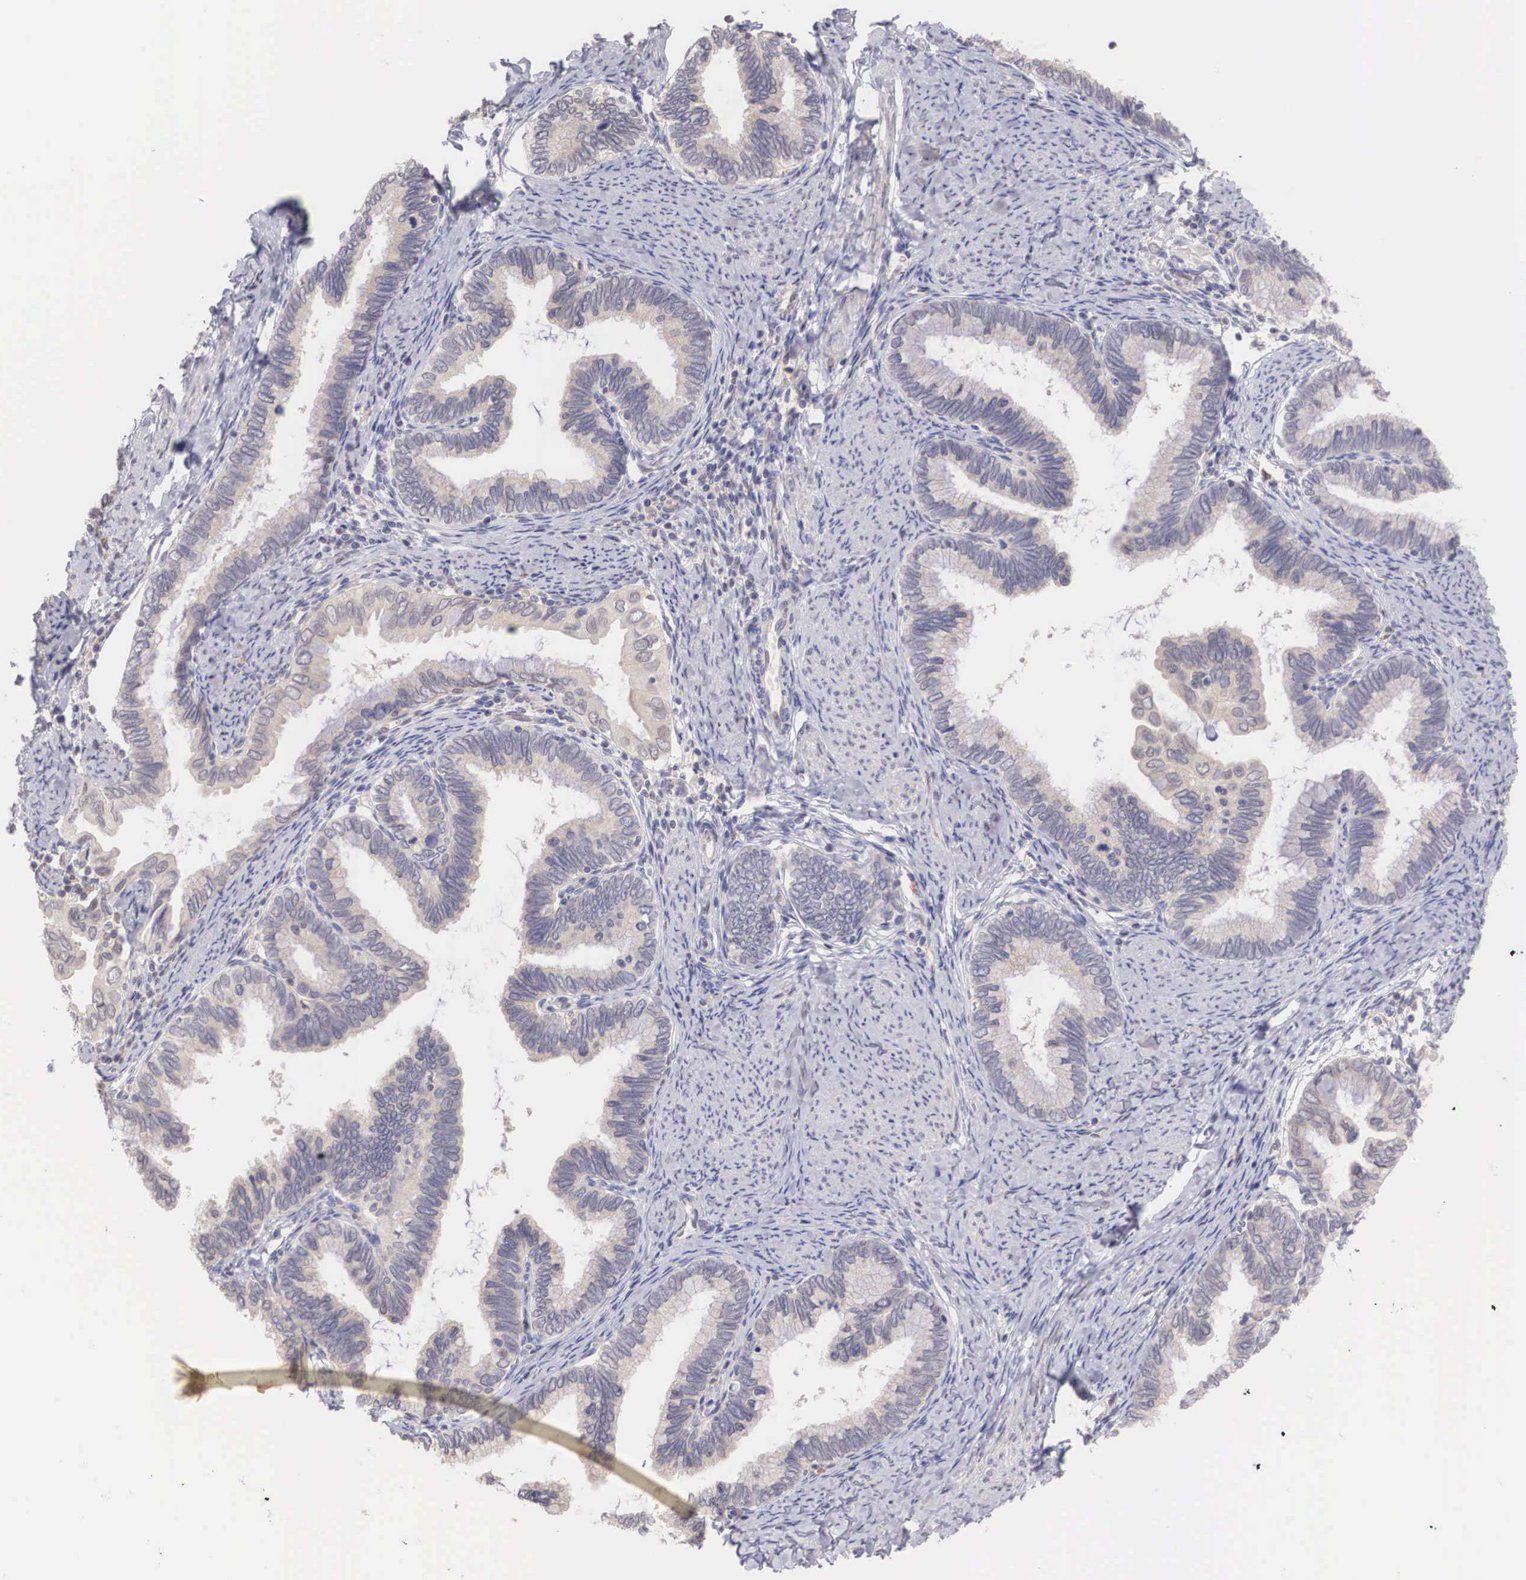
{"staining": {"intensity": "weak", "quantity": "25%-75%", "location": "cytoplasmic/membranous"}, "tissue": "cervical cancer", "cell_type": "Tumor cells", "image_type": "cancer", "snomed": [{"axis": "morphology", "description": "Adenocarcinoma, NOS"}, {"axis": "topography", "description": "Cervix"}], "caption": "Immunohistochemistry (IHC) micrograph of neoplastic tissue: adenocarcinoma (cervical) stained using IHC exhibits low levels of weak protein expression localized specifically in the cytoplasmic/membranous of tumor cells, appearing as a cytoplasmic/membranous brown color.", "gene": "DNAJB7", "patient": {"sex": "female", "age": 49}}